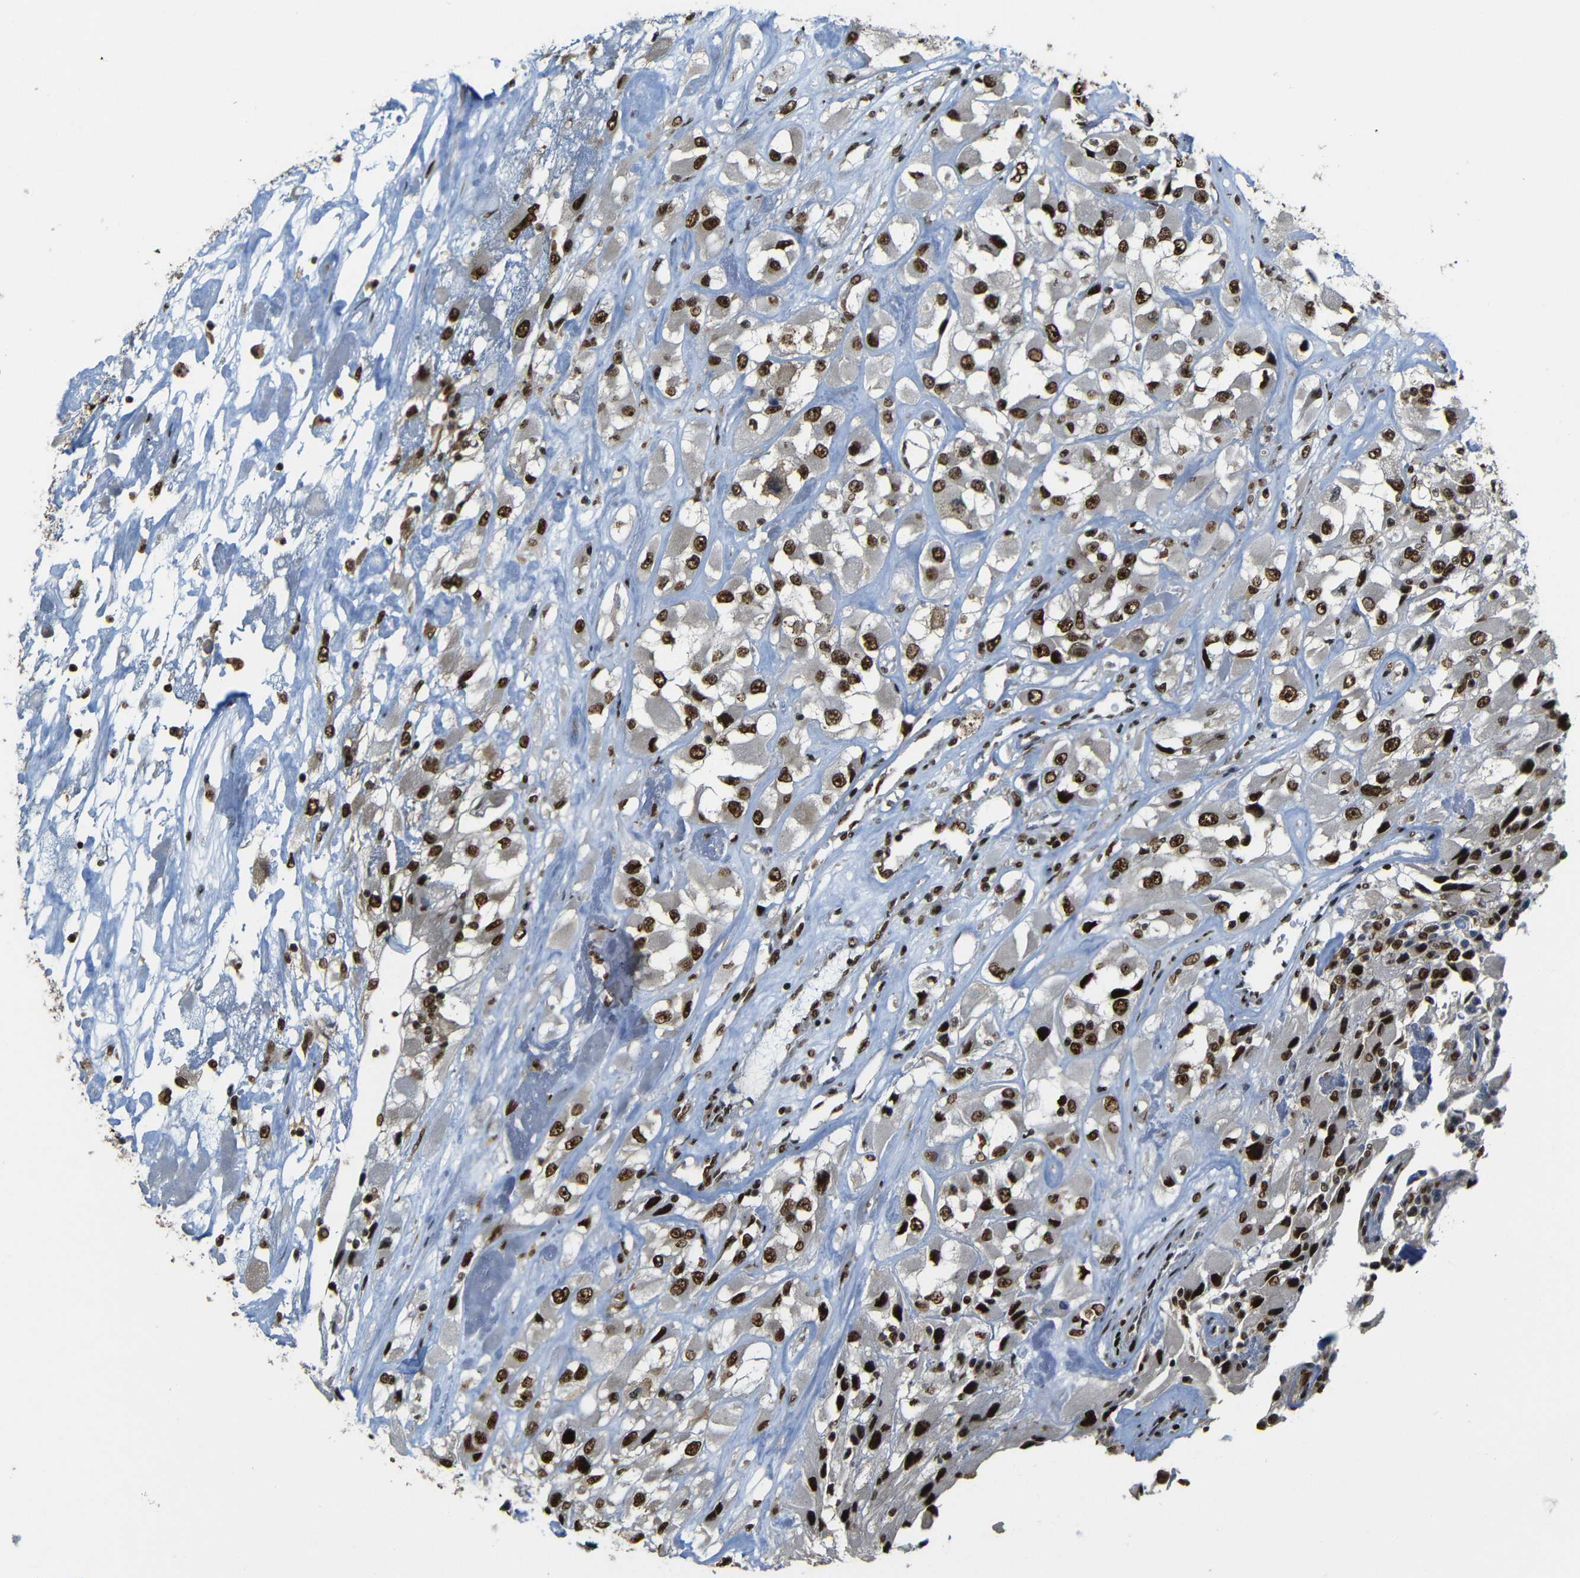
{"staining": {"intensity": "strong", "quantity": ">75%", "location": "nuclear"}, "tissue": "renal cancer", "cell_type": "Tumor cells", "image_type": "cancer", "snomed": [{"axis": "morphology", "description": "Adenocarcinoma, NOS"}, {"axis": "topography", "description": "Kidney"}], "caption": "This histopathology image reveals IHC staining of adenocarcinoma (renal), with high strong nuclear expression in about >75% of tumor cells.", "gene": "TCF7L2", "patient": {"sex": "female", "age": 52}}